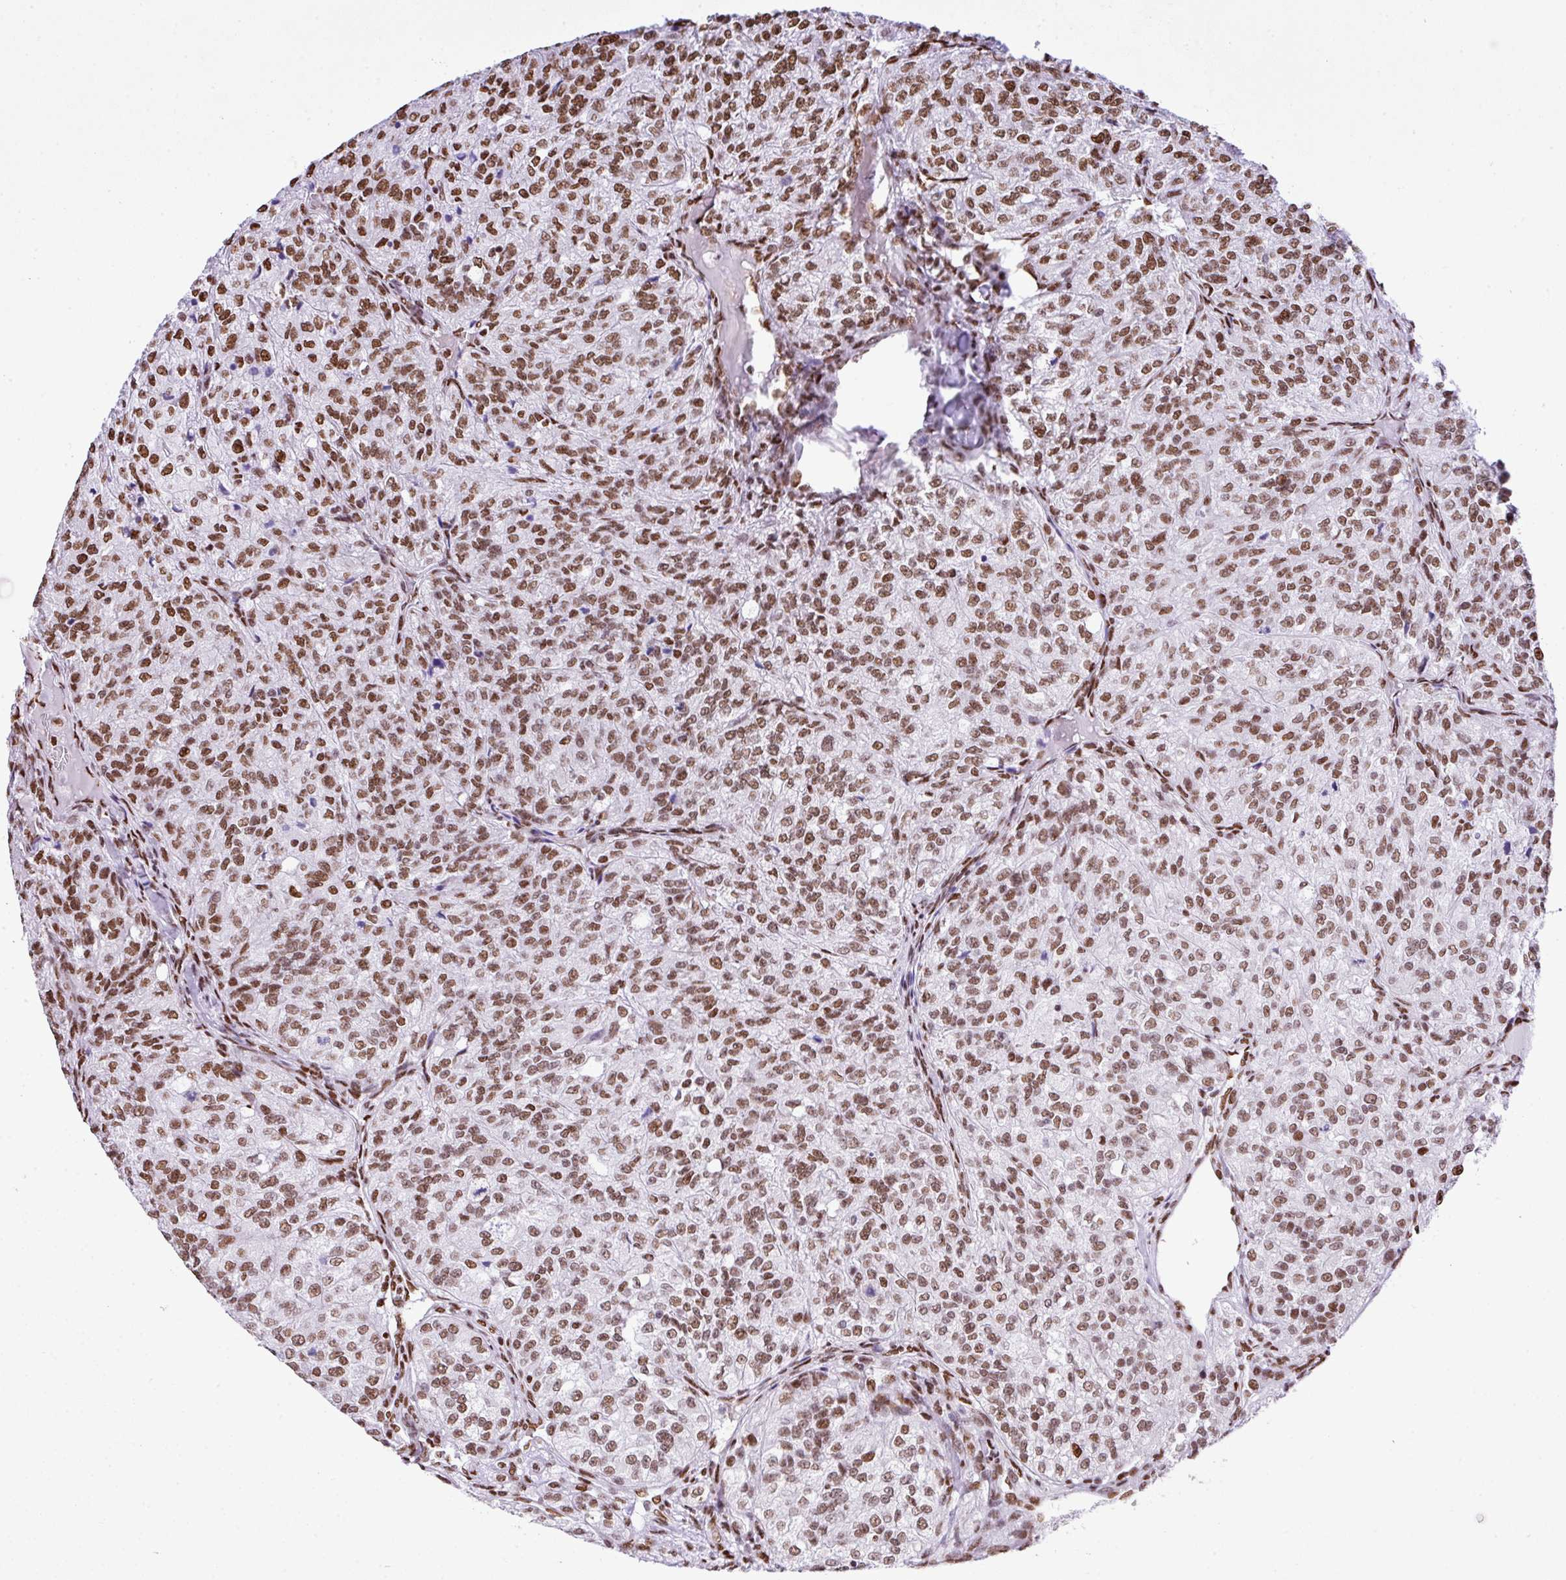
{"staining": {"intensity": "moderate", "quantity": ">75%", "location": "nuclear"}, "tissue": "renal cancer", "cell_type": "Tumor cells", "image_type": "cancer", "snomed": [{"axis": "morphology", "description": "Adenocarcinoma, NOS"}, {"axis": "topography", "description": "Kidney"}], "caption": "Immunohistochemistry (IHC) of human adenocarcinoma (renal) exhibits medium levels of moderate nuclear staining in approximately >75% of tumor cells. The protein is stained brown, and the nuclei are stained in blue (DAB IHC with brightfield microscopy, high magnification).", "gene": "RARG", "patient": {"sex": "female", "age": 63}}